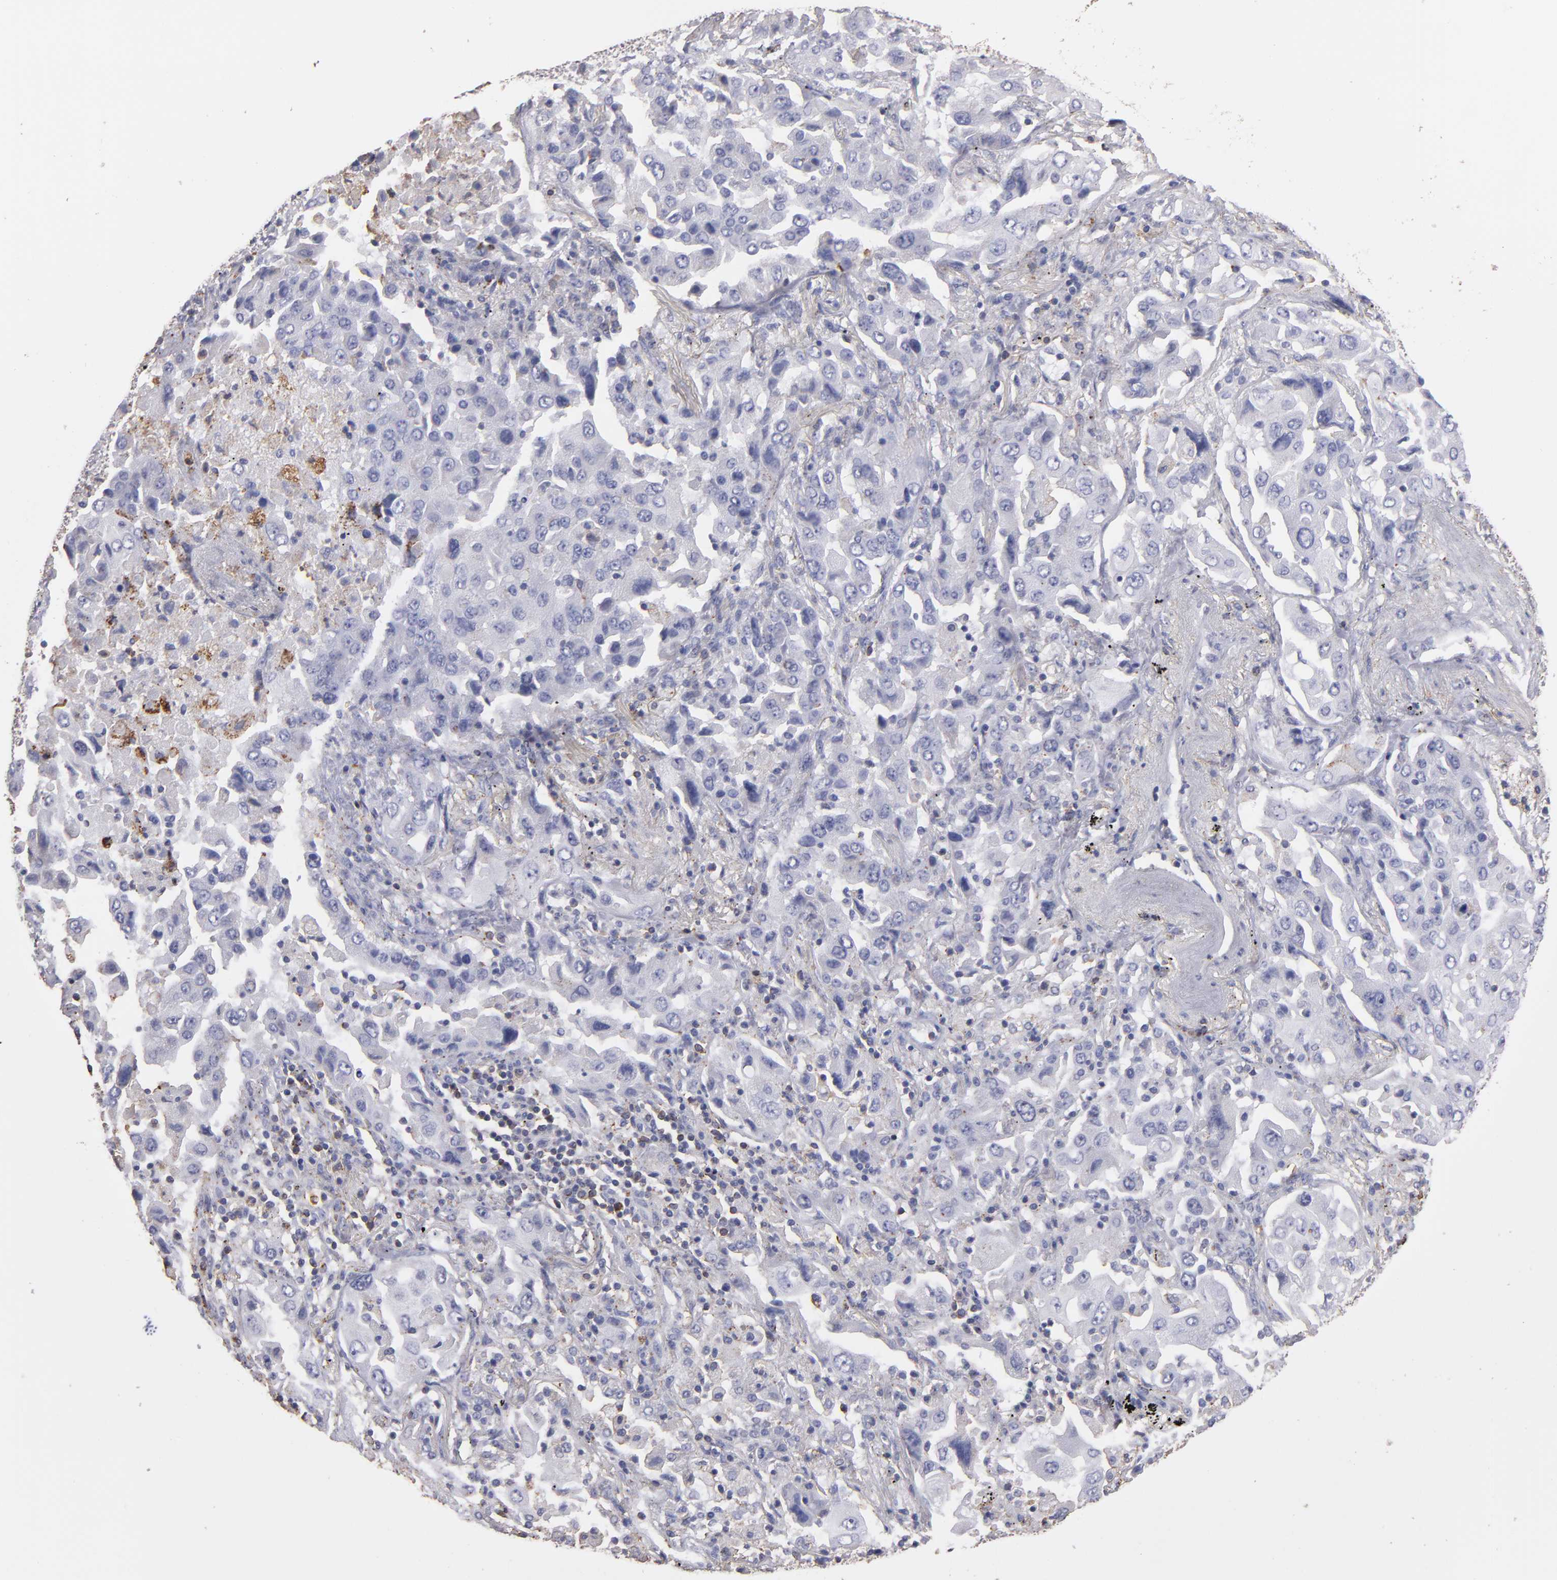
{"staining": {"intensity": "negative", "quantity": "none", "location": "none"}, "tissue": "lung cancer", "cell_type": "Tumor cells", "image_type": "cancer", "snomed": [{"axis": "morphology", "description": "Adenocarcinoma, NOS"}, {"axis": "topography", "description": "Lung"}], "caption": "Tumor cells show no significant expression in lung cancer (adenocarcinoma).", "gene": "ABCB1", "patient": {"sex": "female", "age": 65}}